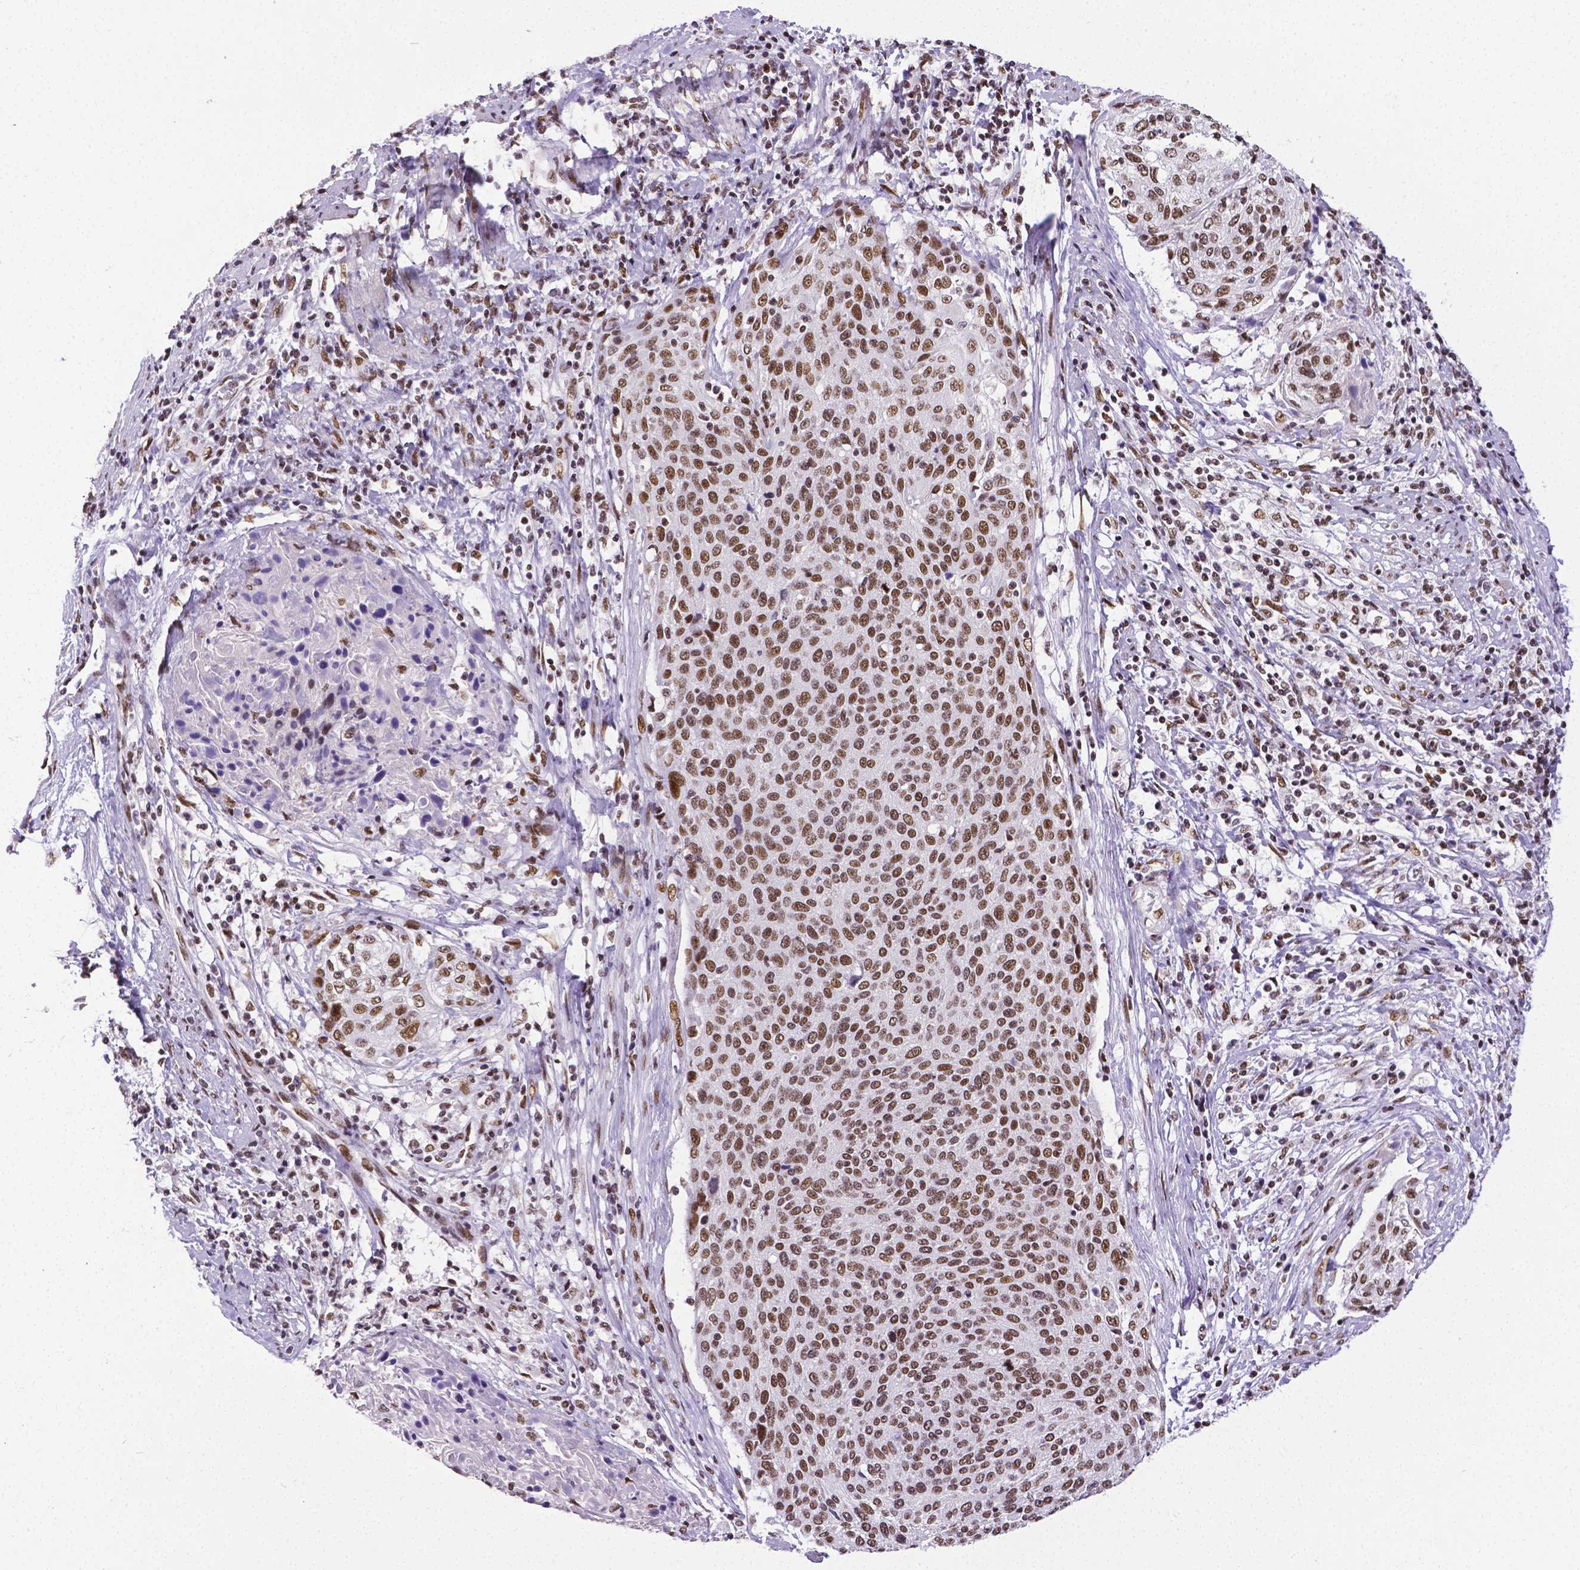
{"staining": {"intensity": "moderate", "quantity": ">75%", "location": "nuclear"}, "tissue": "cervical cancer", "cell_type": "Tumor cells", "image_type": "cancer", "snomed": [{"axis": "morphology", "description": "Squamous cell carcinoma, NOS"}, {"axis": "topography", "description": "Cervix"}], "caption": "Protein staining reveals moderate nuclear expression in approximately >75% of tumor cells in cervical cancer.", "gene": "REST", "patient": {"sex": "female", "age": 31}}